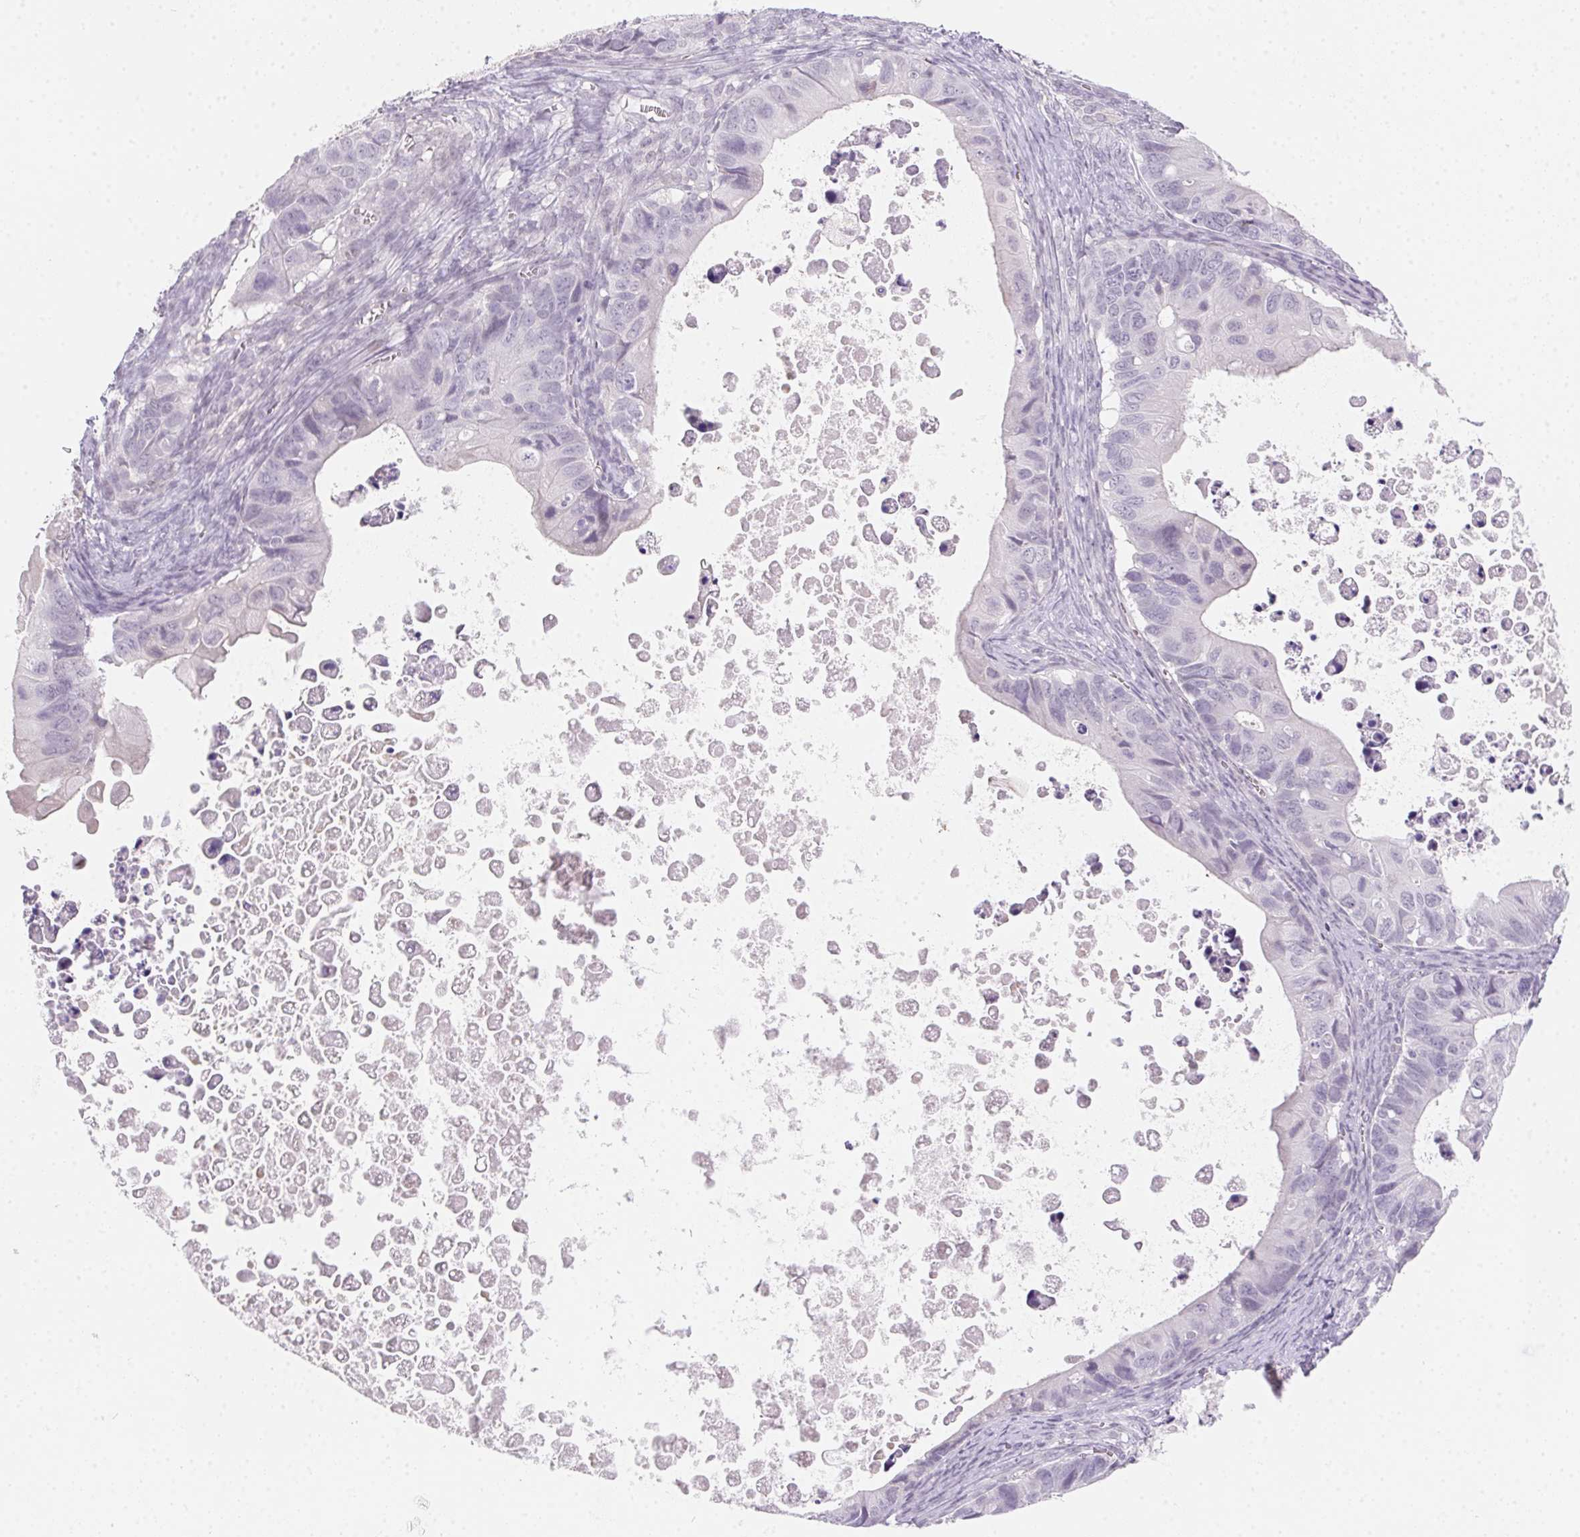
{"staining": {"intensity": "negative", "quantity": "none", "location": "none"}, "tissue": "ovarian cancer", "cell_type": "Tumor cells", "image_type": "cancer", "snomed": [{"axis": "morphology", "description": "Cystadenocarcinoma, mucinous, NOS"}, {"axis": "topography", "description": "Ovary"}], "caption": "DAB immunohistochemical staining of human ovarian cancer (mucinous cystadenocarcinoma) demonstrates no significant staining in tumor cells.", "gene": "MORC1", "patient": {"sex": "female", "age": 64}}